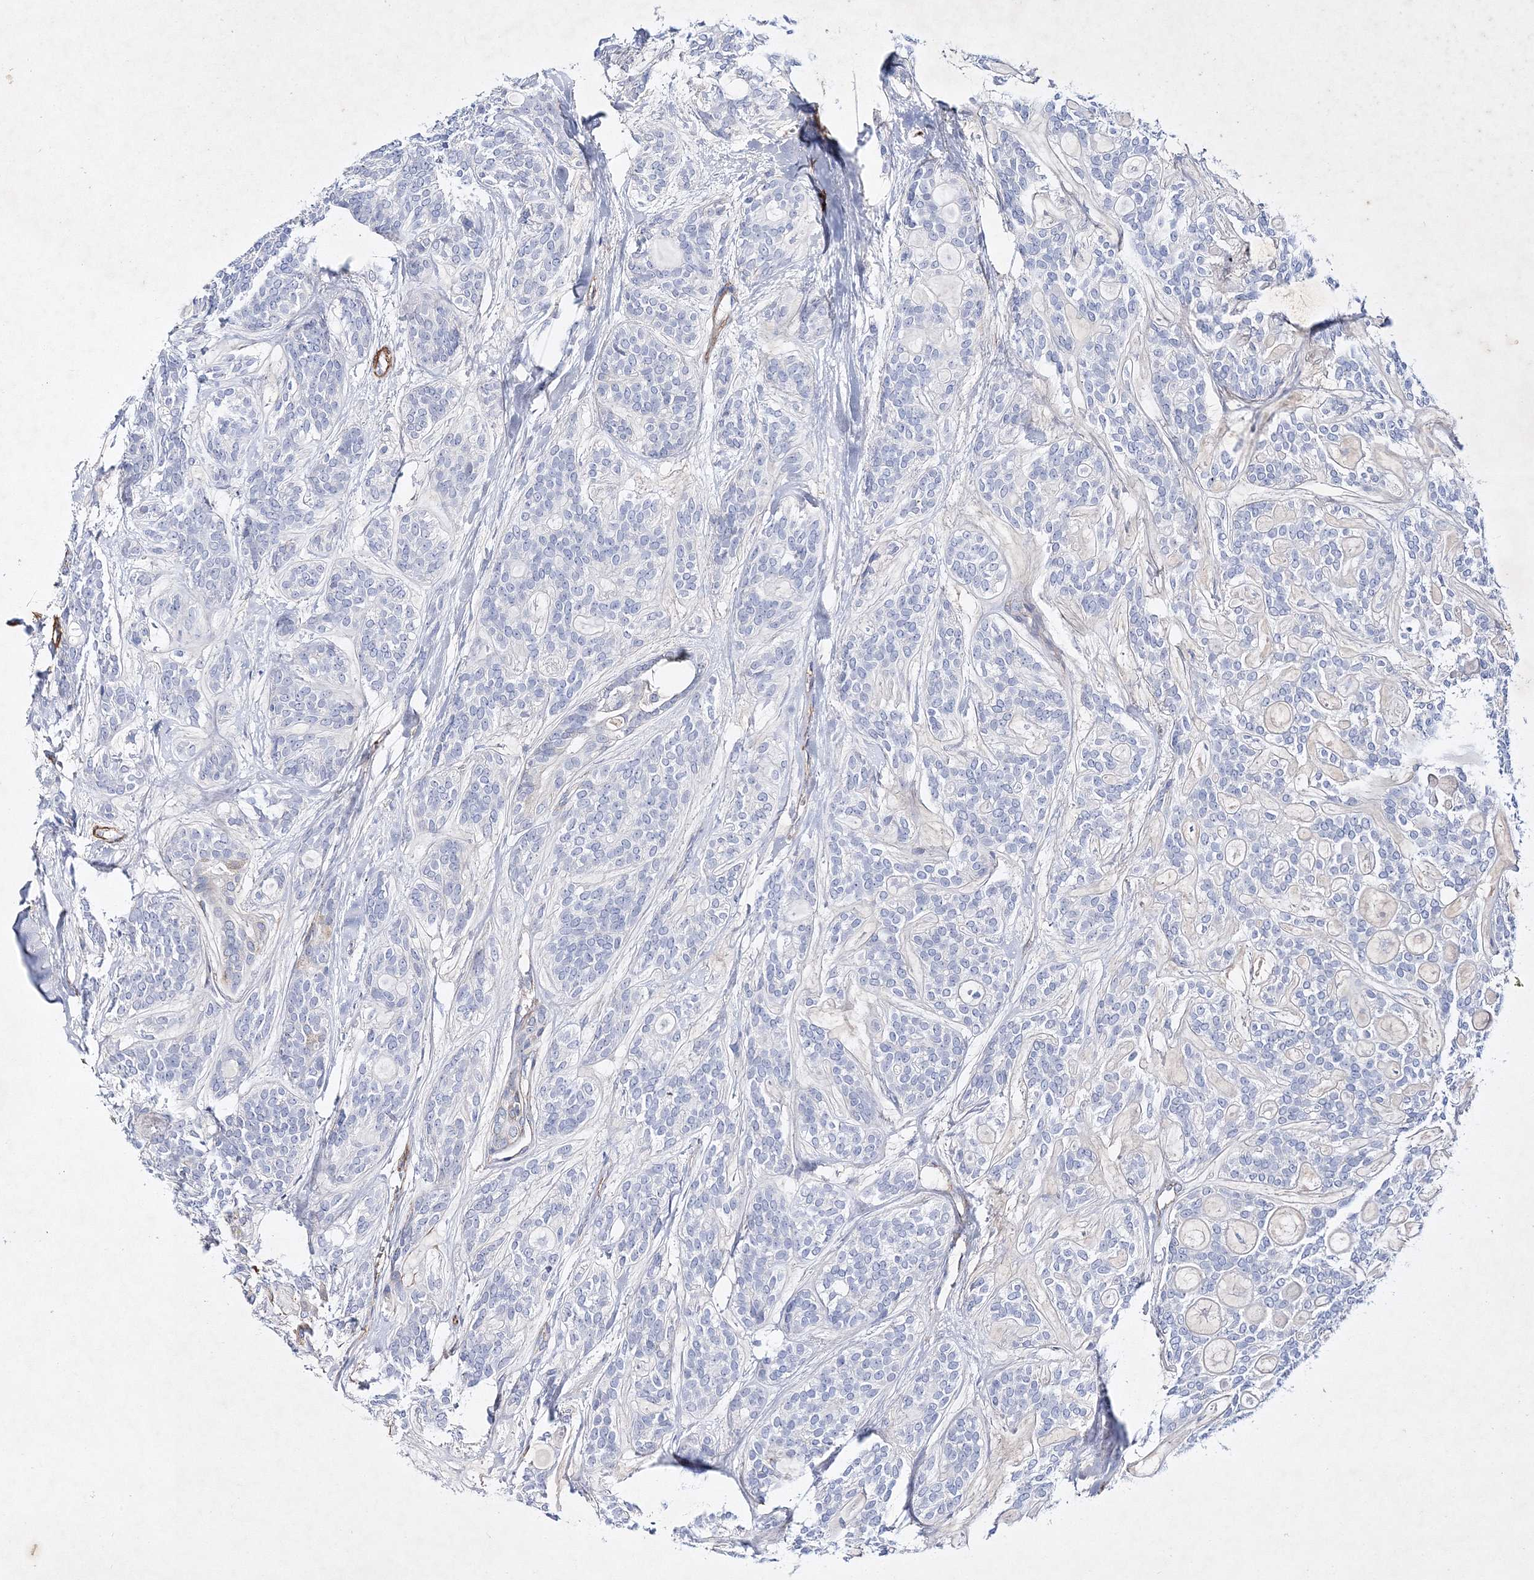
{"staining": {"intensity": "negative", "quantity": "none", "location": "none"}, "tissue": "head and neck cancer", "cell_type": "Tumor cells", "image_type": "cancer", "snomed": [{"axis": "morphology", "description": "Adenocarcinoma, NOS"}, {"axis": "topography", "description": "Head-Neck"}], "caption": "This is a histopathology image of IHC staining of head and neck cancer, which shows no expression in tumor cells.", "gene": "RTN2", "patient": {"sex": "male", "age": 66}}